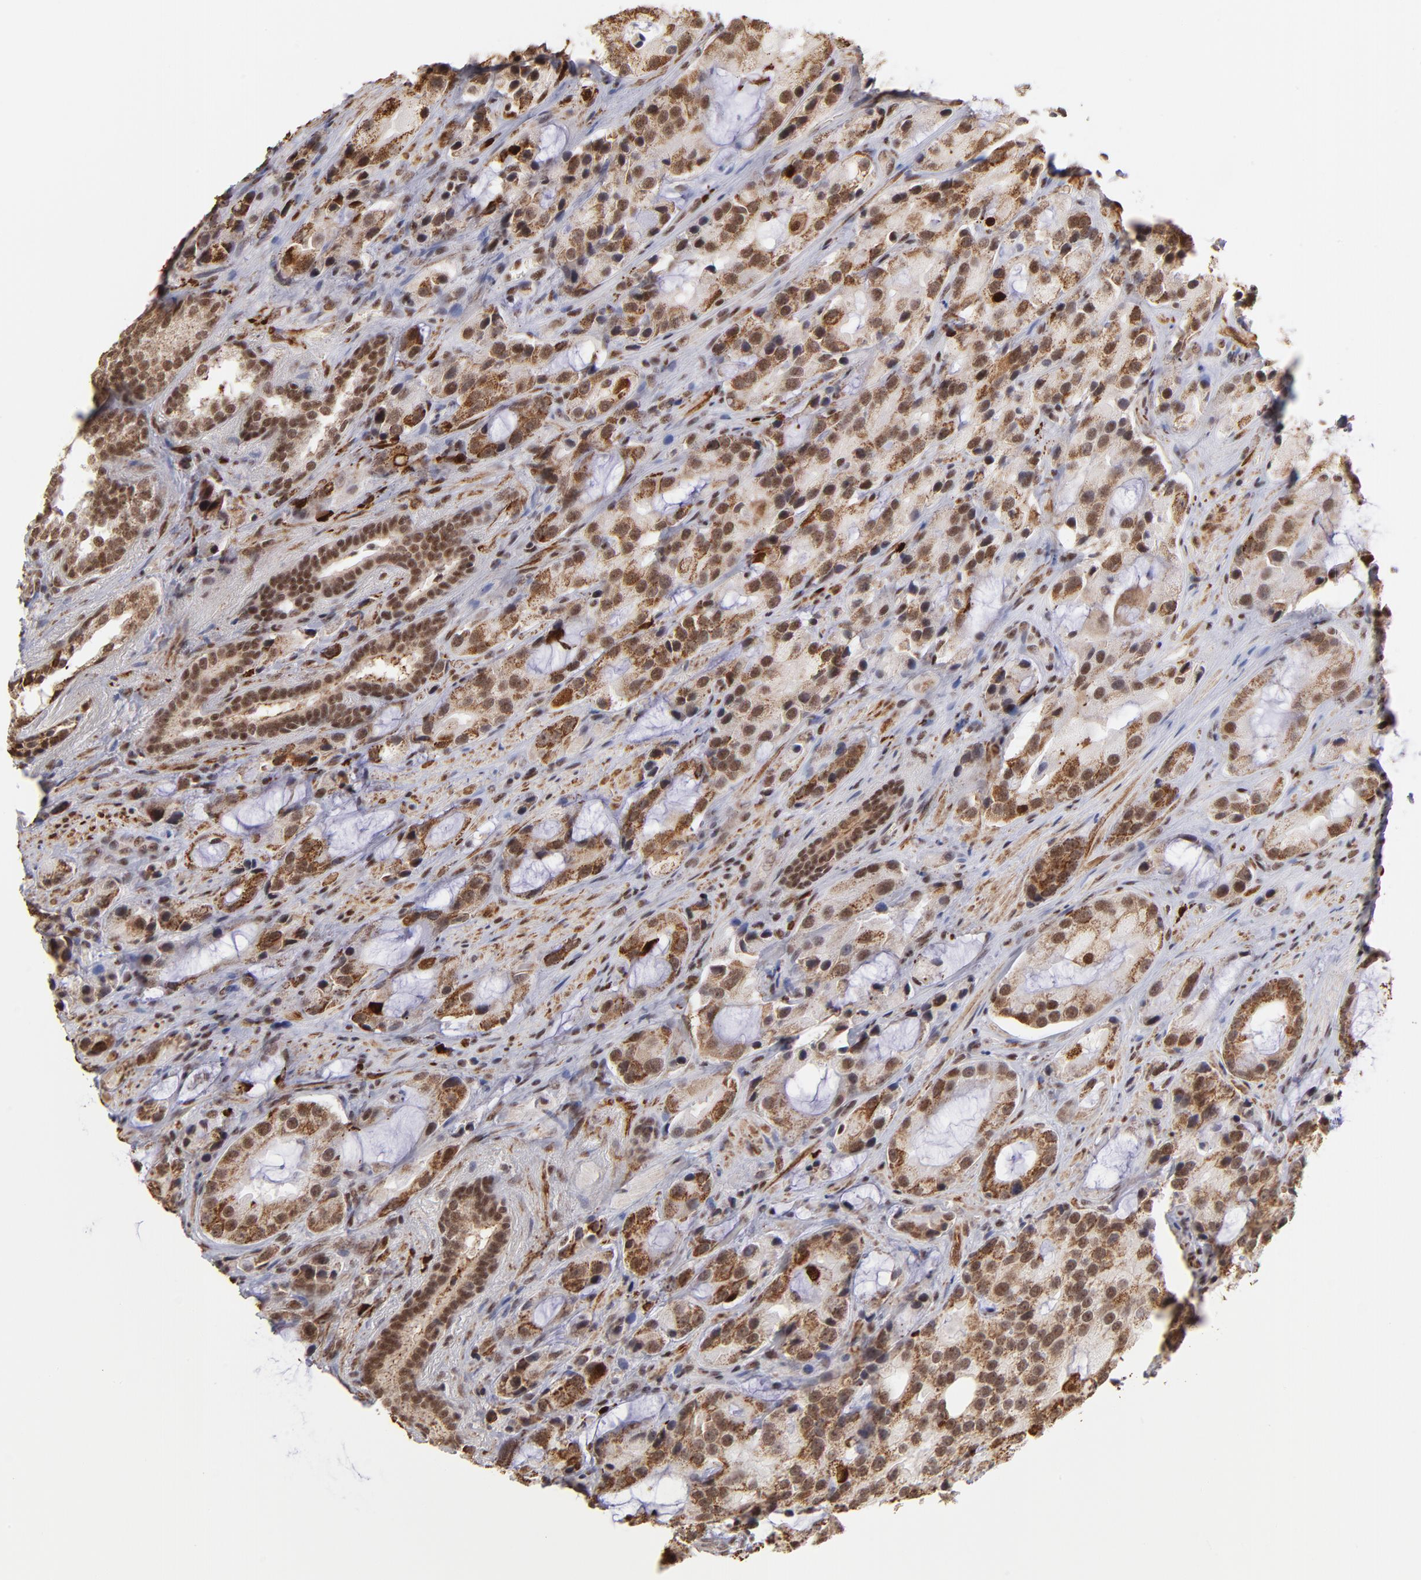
{"staining": {"intensity": "moderate", "quantity": ">75%", "location": "cytoplasmic/membranous,nuclear"}, "tissue": "prostate cancer", "cell_type": "Tumor cells", "image_type": "cancer", "snomed": [{"axis": "morphology", "description": "Adenocarcinoma, High grade"}, {"axis": "topography", "description": "Prostate"}], "caption": "About >75% of tumor cells in prostate cancer (high-grade adenocarcinoma) show moderate cytoplasmic/membranous and nuclear protein expression as visualized by brown immunohistochemical staining.", "gene": "ZFX", "patient": {"sex": "male", "age": 70}}